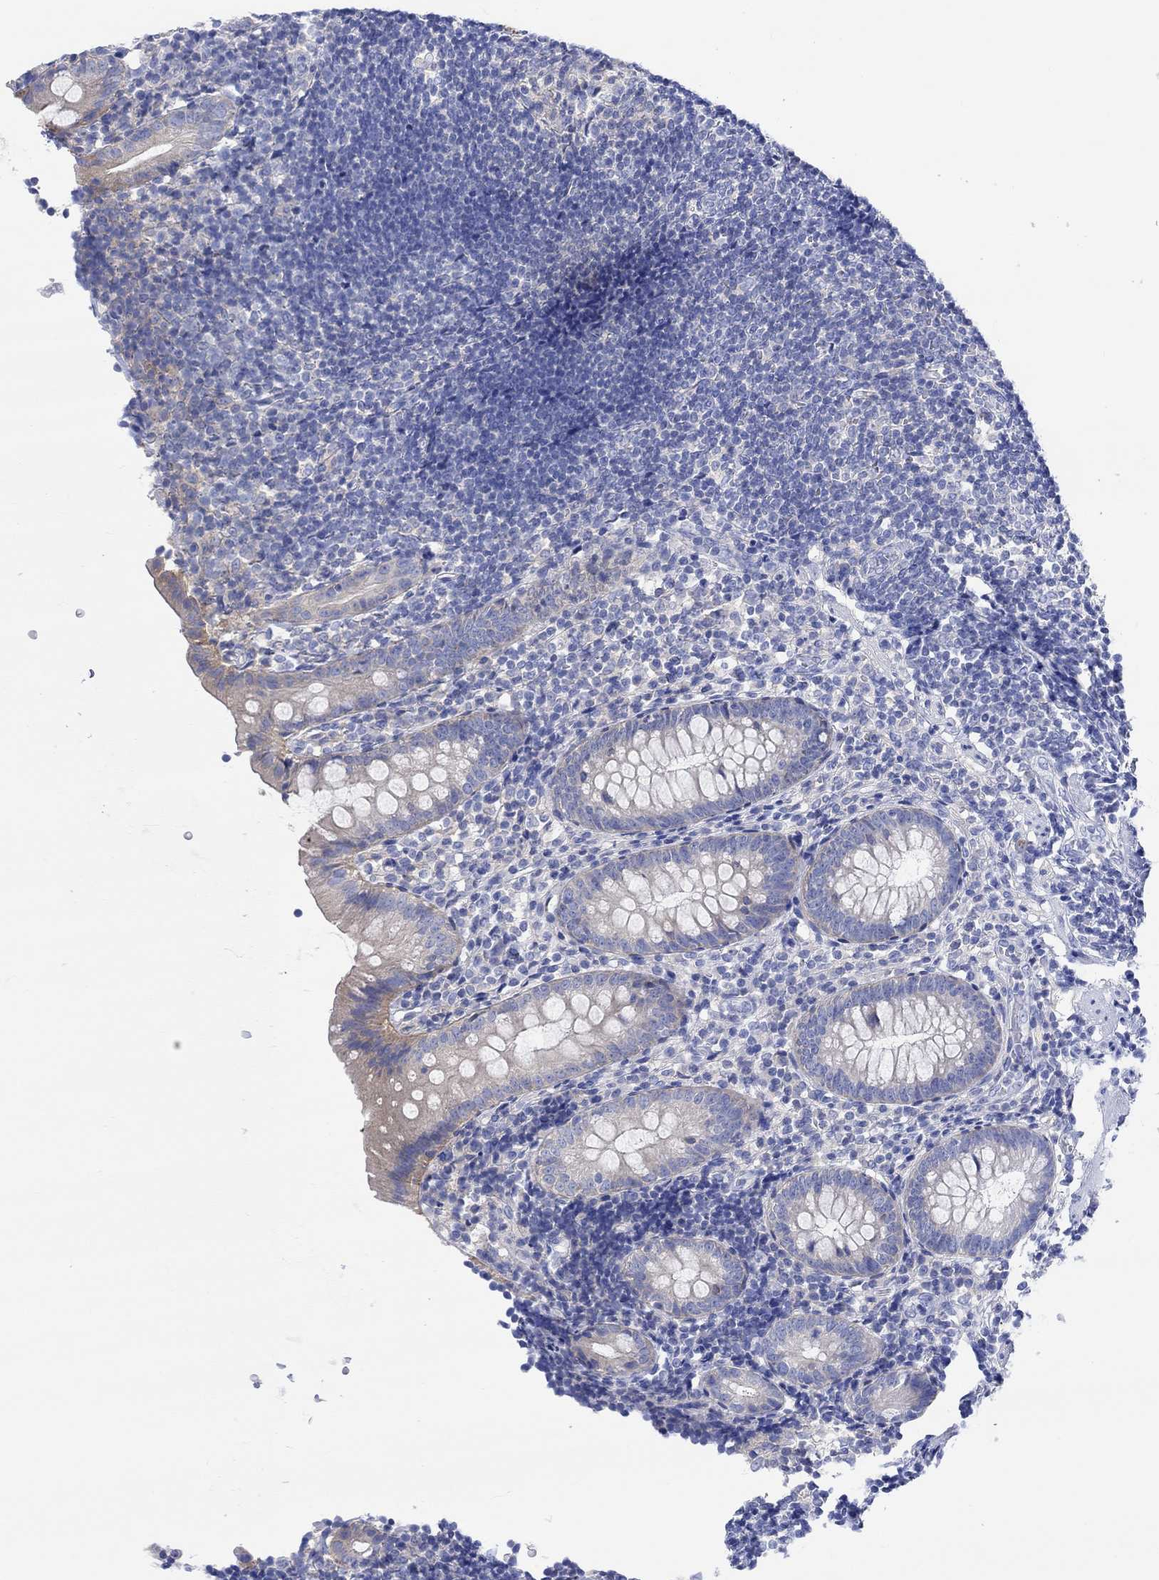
{"staining": {"intensity": "weak", "quantity": "<25%", "location": "cytoplasmic/membranous"}, "tissue": "appendix", "cell_type": "Glandular cells", "image_type": "normal", "snomed": [{"axis": "morphology", "description": "Normal tissue, NOS"}, {"axis": "topography", "description": "Appendix"}], "caption": "A histopathology image of human appendix is negative for staining in glandular cells. (DAB IHC with hematoxylin counter stain).", "gene": "REEP6", "patient": {"sex": "female", "age": 40}}